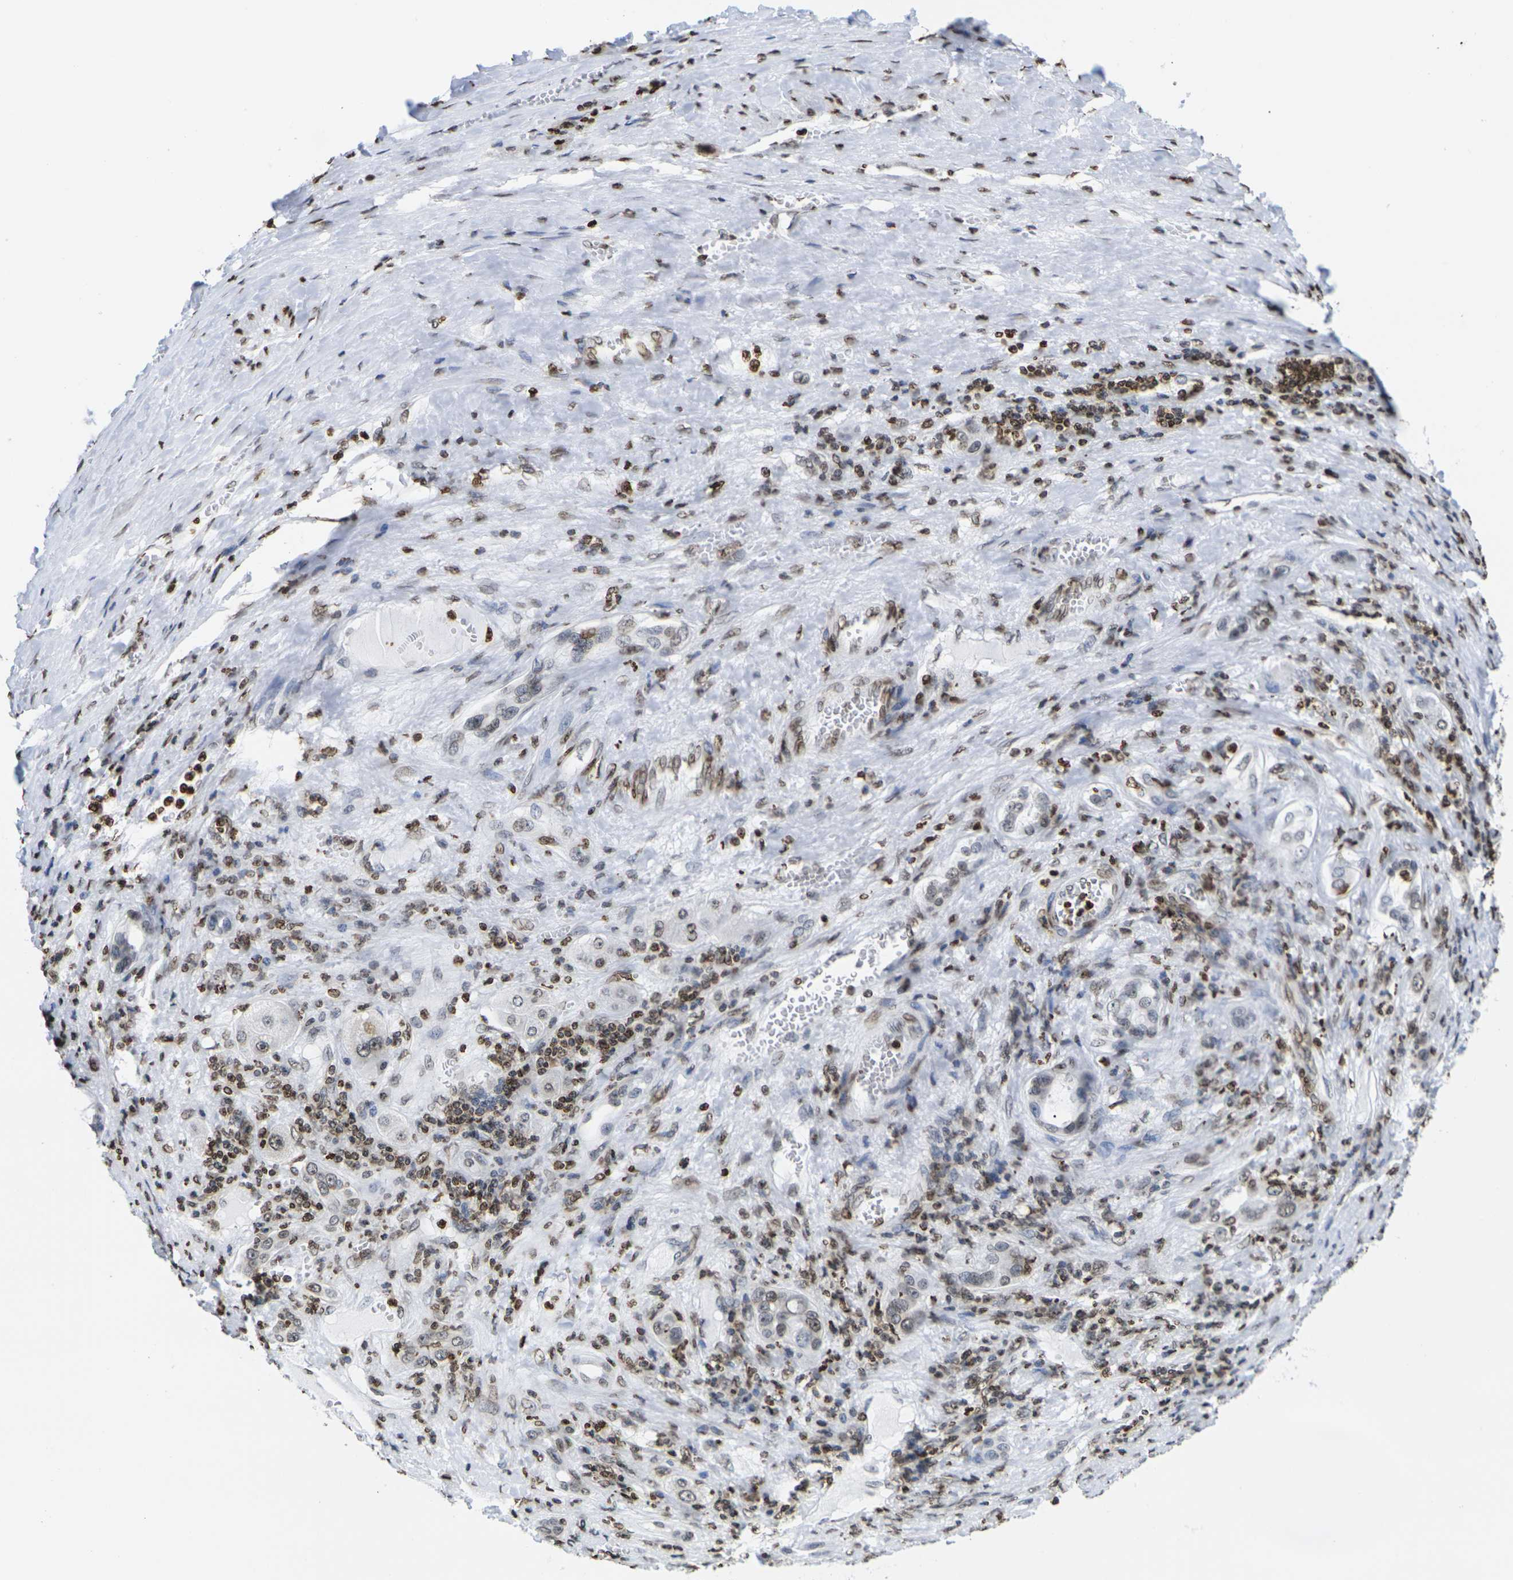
{"staining": {"intensity": "moderate", "quantity": "25%-75%", "location": "nuclear"}, "tissue": "liver cancer", "cell_type": "Tumor cells", "image_type": "cancer", "snomed": [{"axis": "morphology", "description": "Carcinoma, Hepatocellular, NOS"}, {"axis": "topography", "description": "Liver"}], "caption": "Liver cancer (hepatocellular carcinoma) stained for a protein shows moderate nuclear positivity in tumor cells. The staining was performed using DAB, with brown indicating positive protein expression. Nuclei are stained blue with hematoxylin.", "gene": "H2AC21", "patient": {"sex": "female", "age": 73}}